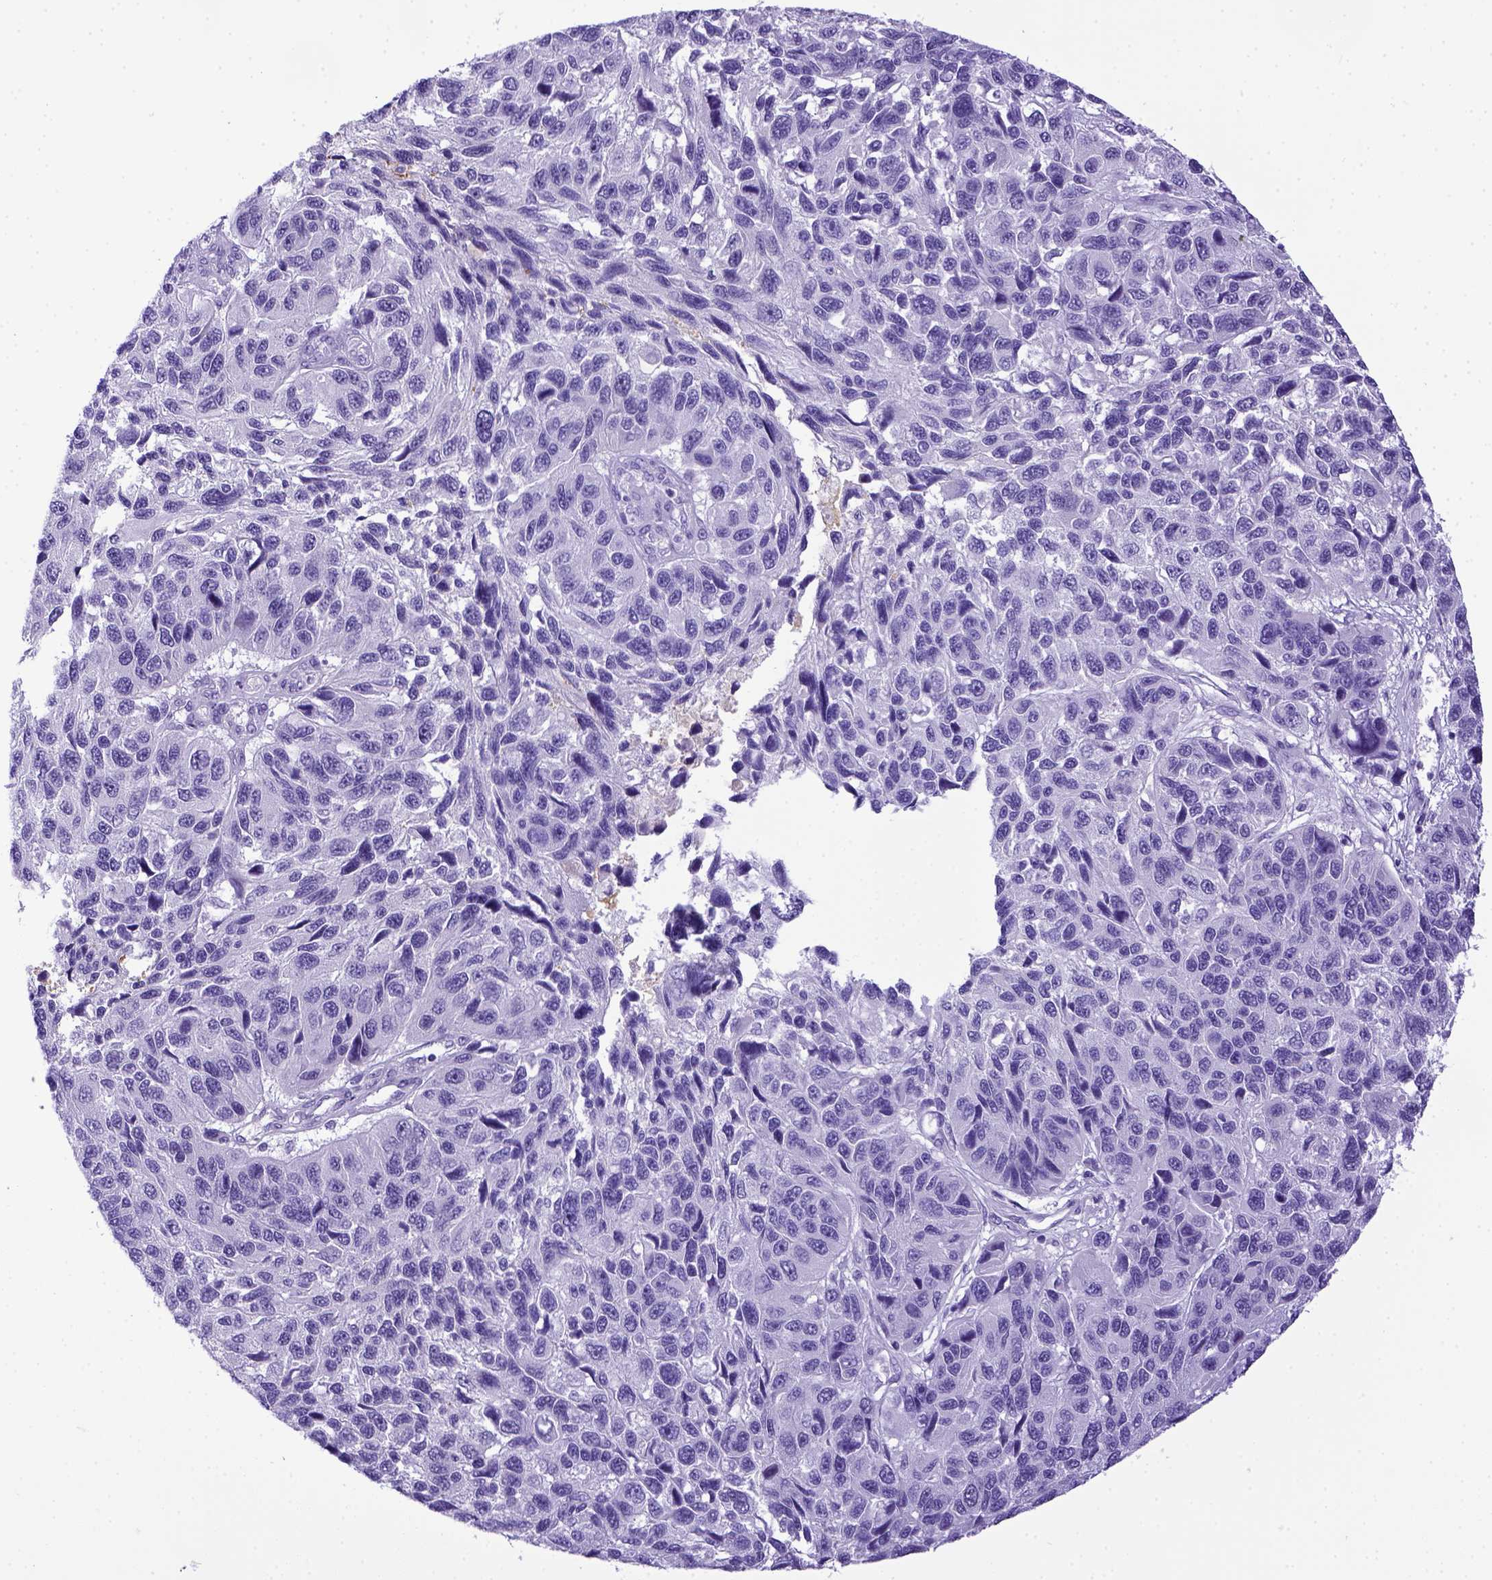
{"staining": {"intensity": "negative", "quantity": "none", "location": "none"}, "tissue": "melanoma", "cell_type": "Tumor cells", "image_type": "cancer", "snomed": [{"axis": "morphology", "description": "Malignant melanoma, NOS"}, {"axis": "topography", "description": "Skin"}], "caption": "A high-resolution photomicrograph shows immunohistochemistry (IHC) staining of malignant melanoma, which reveals no significant positivity in tumor cells.", "gene": "ITIH4", "patient": {"sex": "male", "age": 53}}